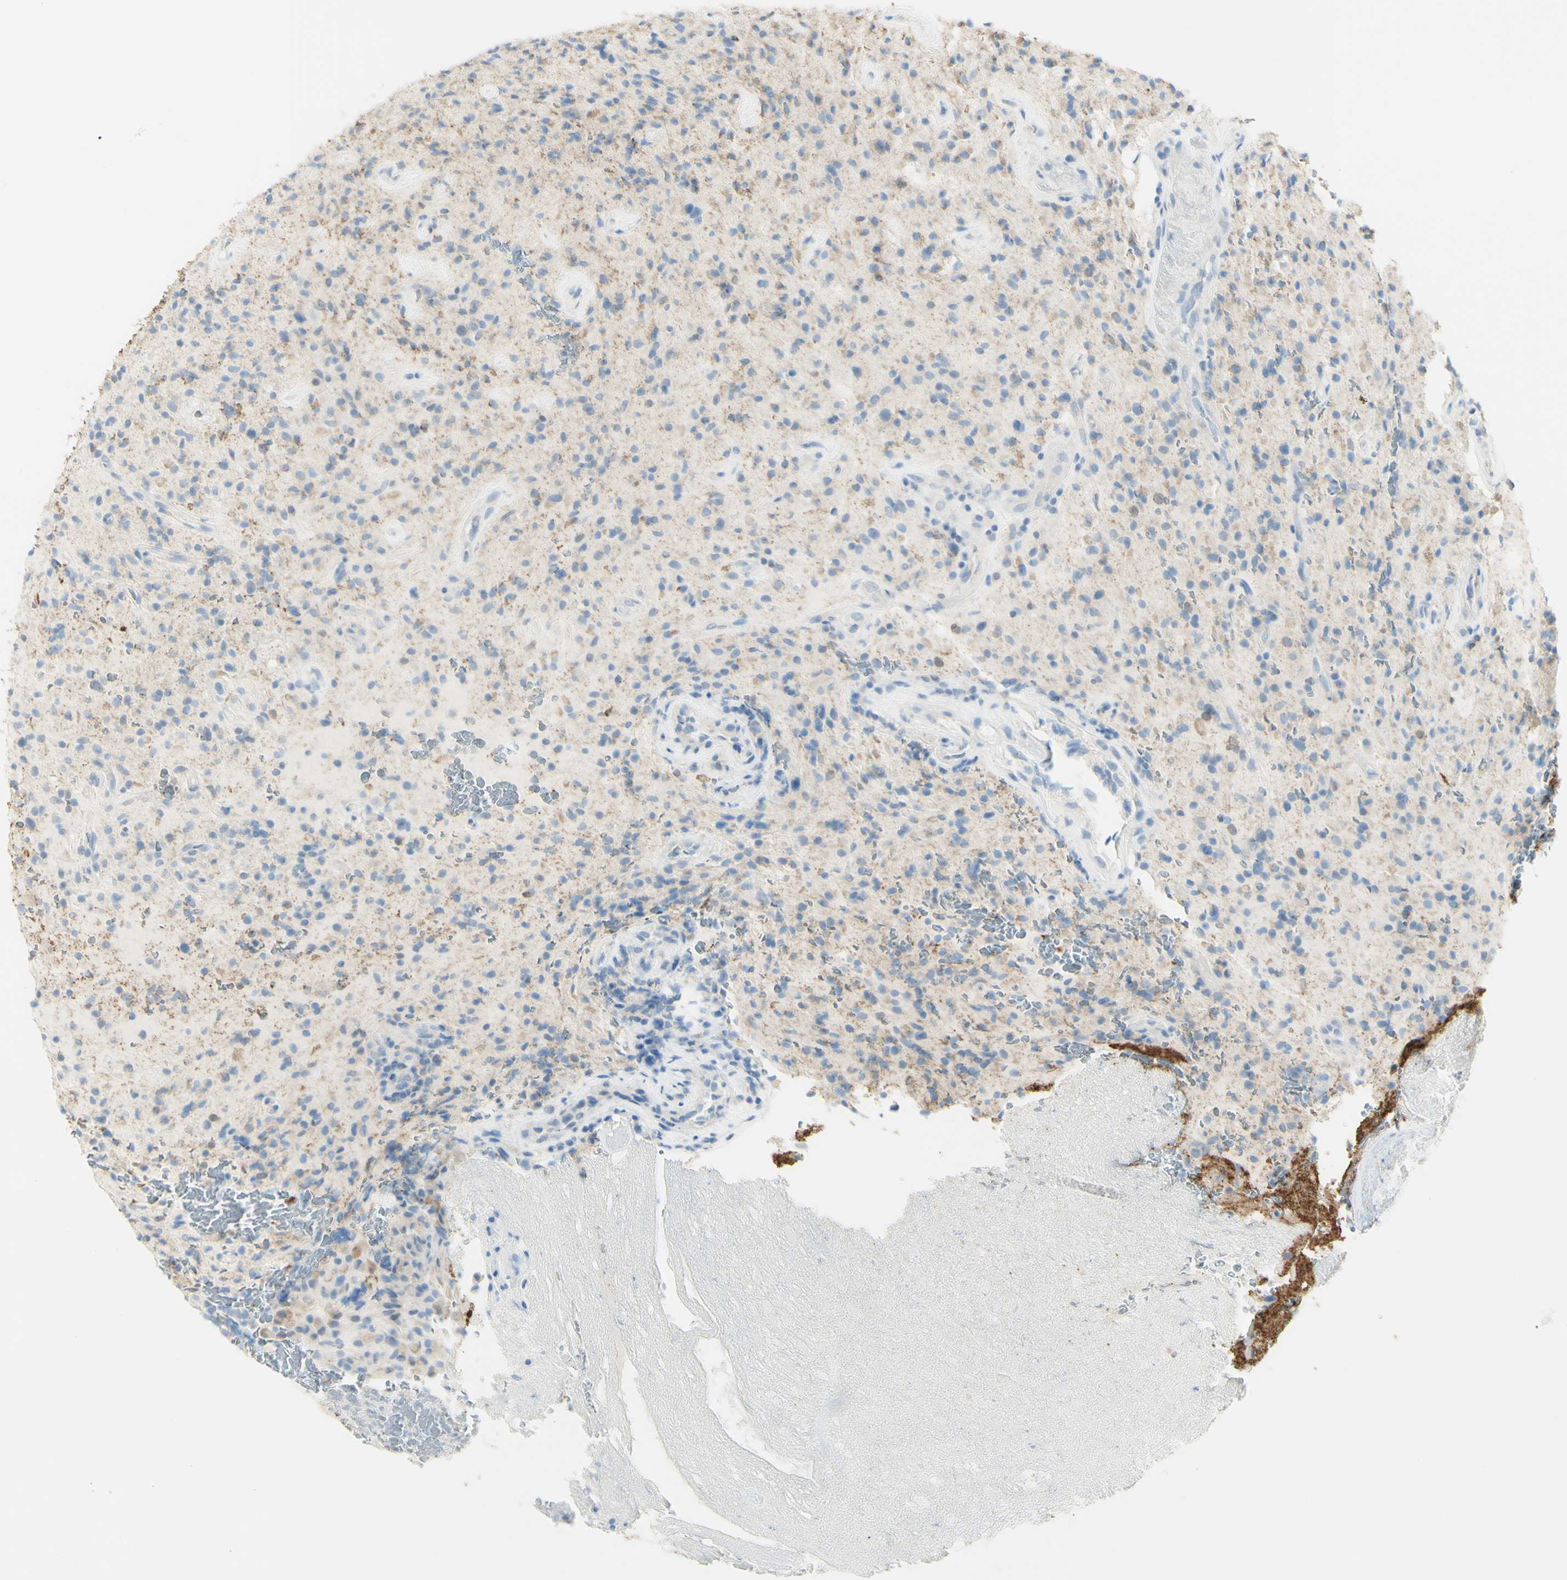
{"staining": {"intensity": "weak", "quantity": "<25%", "location": "cytoplasmic/membranous"}, "tissue": "glioma", "cell_type": "Tumor cells", "image_type": "cancer", "snomed": [{"axis": "morphology", "description": "Glioma, malignant, High grade"}, {"axis": "topography", "description": "Brain"}], "caption": "IHC image of neoplastic tissue: human glioma stained with DAB reveals no significant protein staining in tumor cells.", "gene": "TSPAN1", "patient": {"sex": "male", "age": 71}}